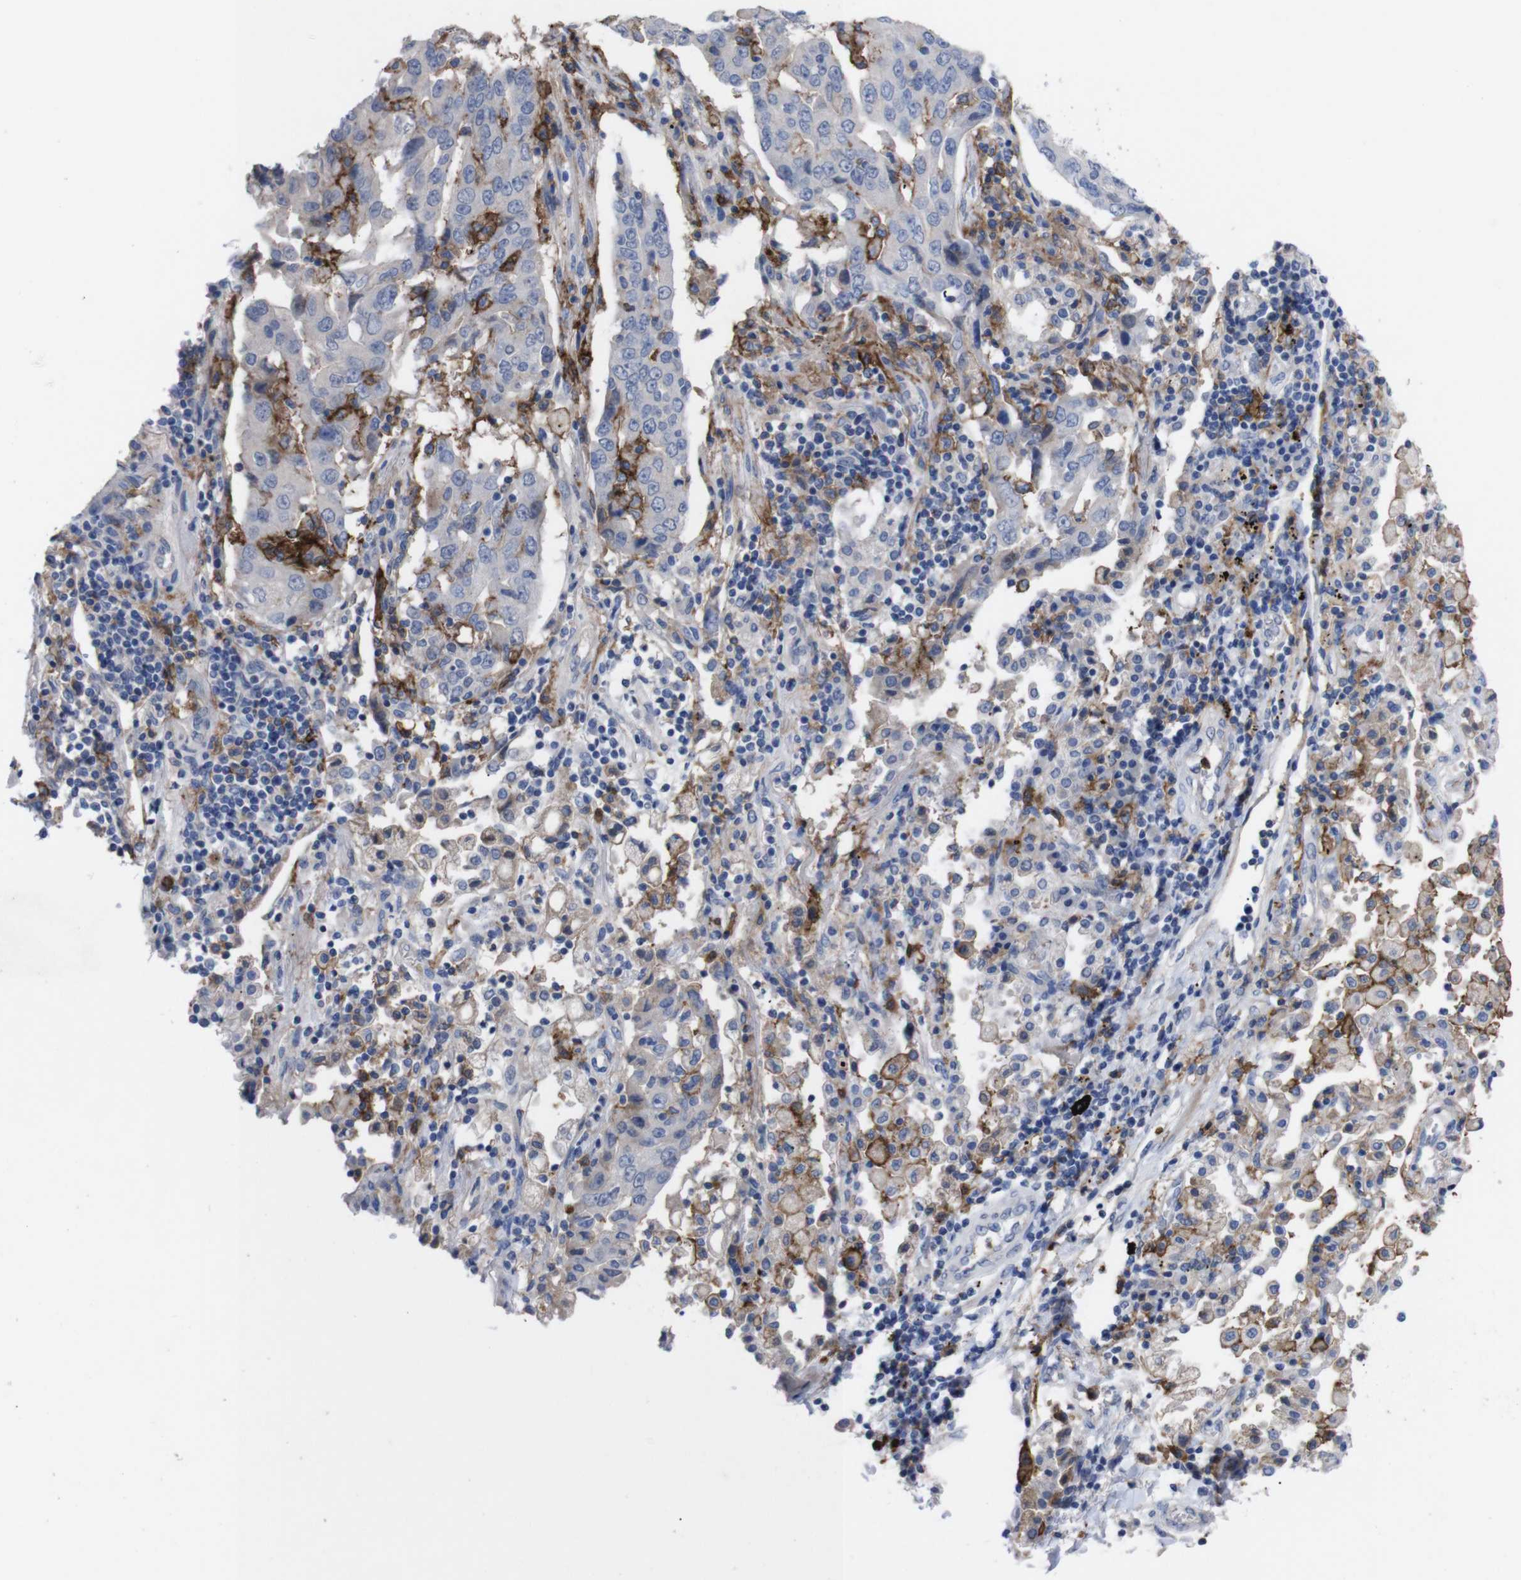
{"staining": {"intensity": "weak", "quantity": "<25%", "location": "cytoplasmic/membranous"}, "tissue": "lung cancer", "cell_type": "Tumor cells", "image_type": "cancer", "snomed": [{"axis": "morphology", "description": "Adenocarcinoma, NOS"}, {"axis": "topography", "description": "Lung"}], "caption": "IHC of human adenocarcinoma (lung) shows no staining in tumor cells.", "gene": "C5AR1", "patient": {"sex": "female", "age": 65}}